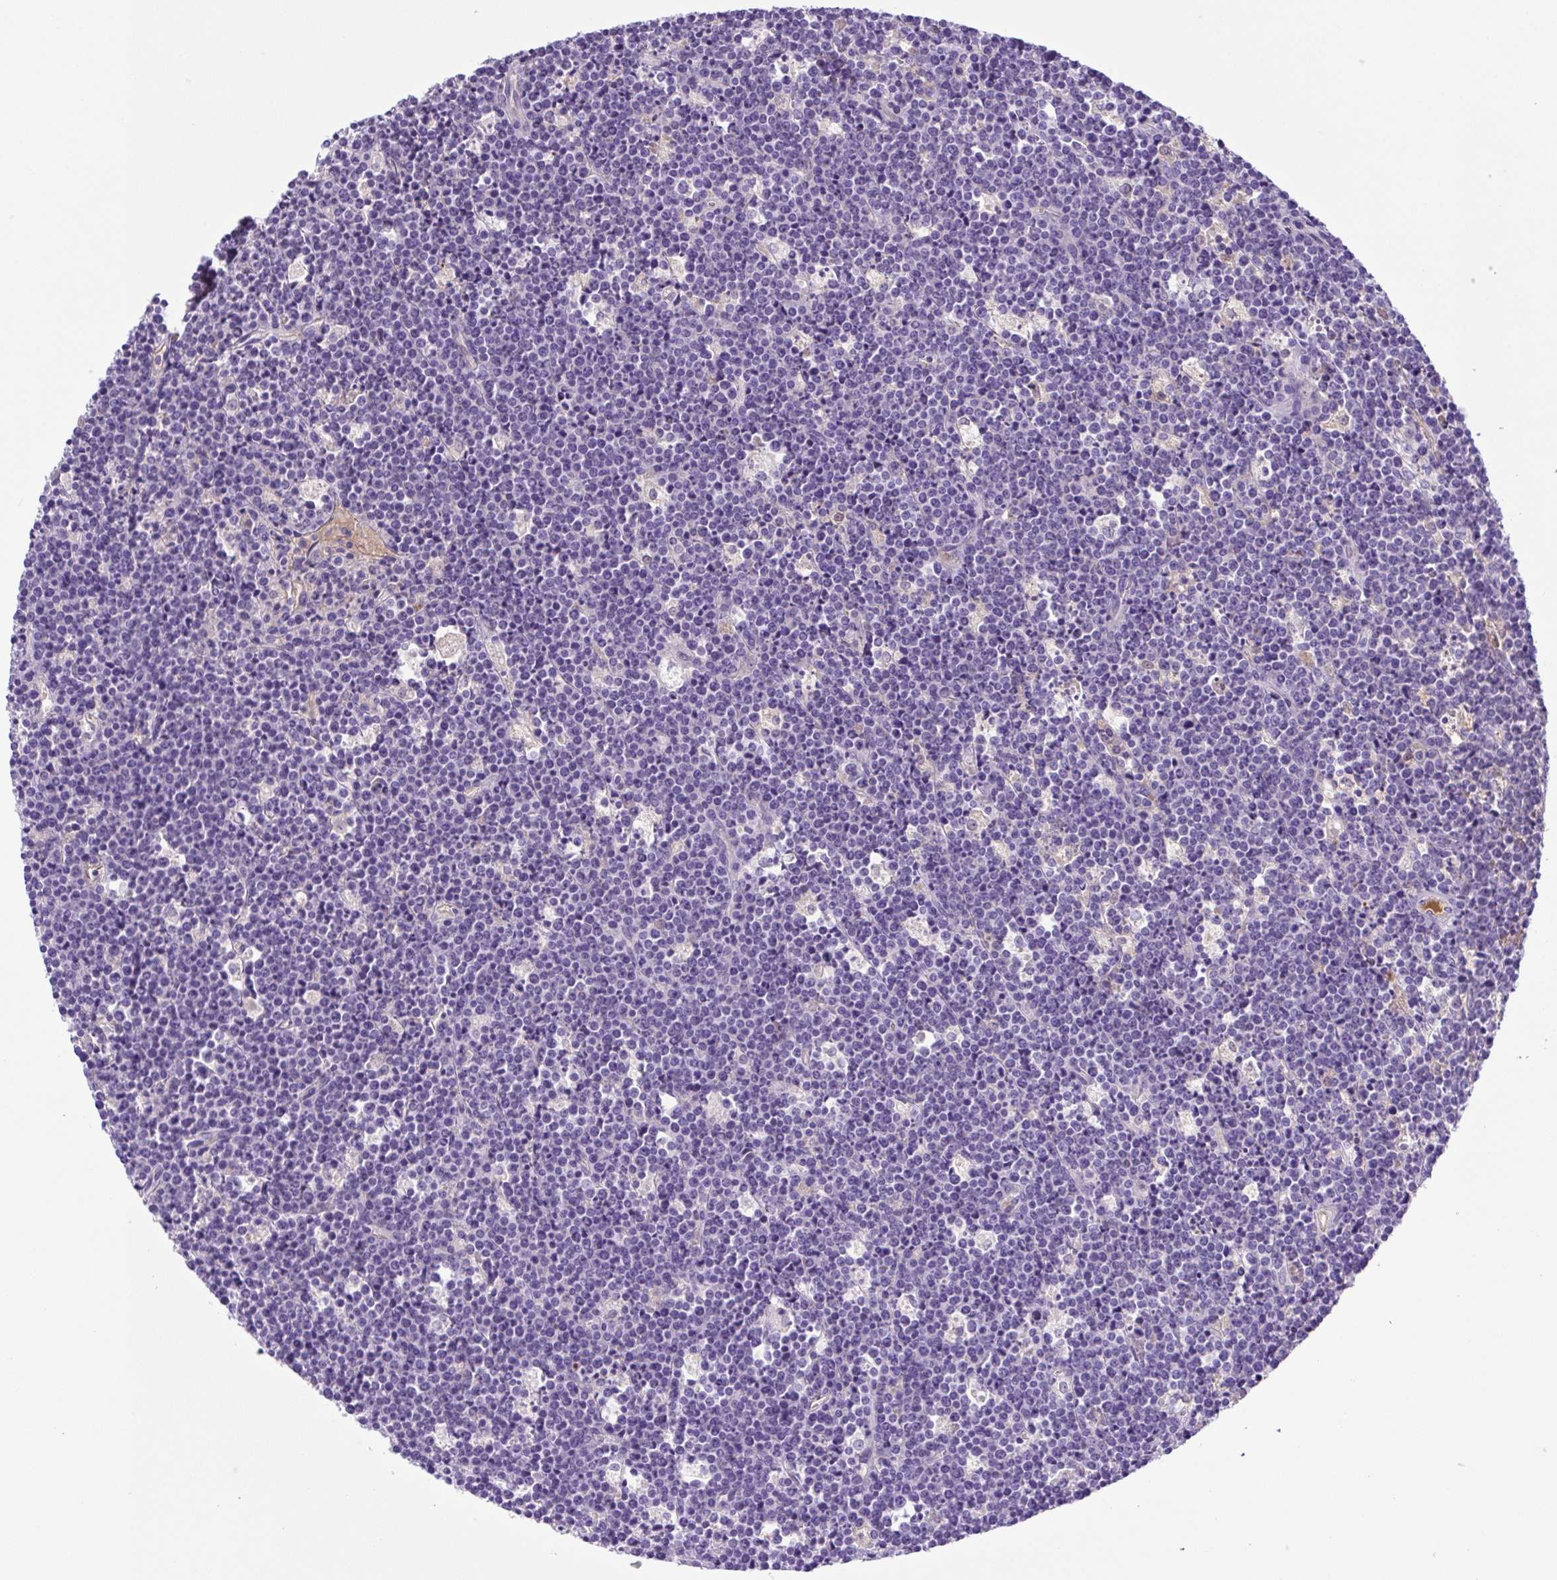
{"staining": {"intensity": "negative", "quantity": "none", "location": "none"}, "tissue": "lymphoma", "cell_type": "Tumor cells", "image_type": "cancer", "snomed": [{"axis": "morphology", "description": "Malignant lymphoma, non-Hodgkin's type, High grade"}, {"axis": "topography", "description": "Ovary"}], "caption": "Lymphoma was stained to show a protein in brown. There is no significant positivity in tumor cells.", "gene": "IGFL1", "patient": {"sex": "female", "age": 56}}